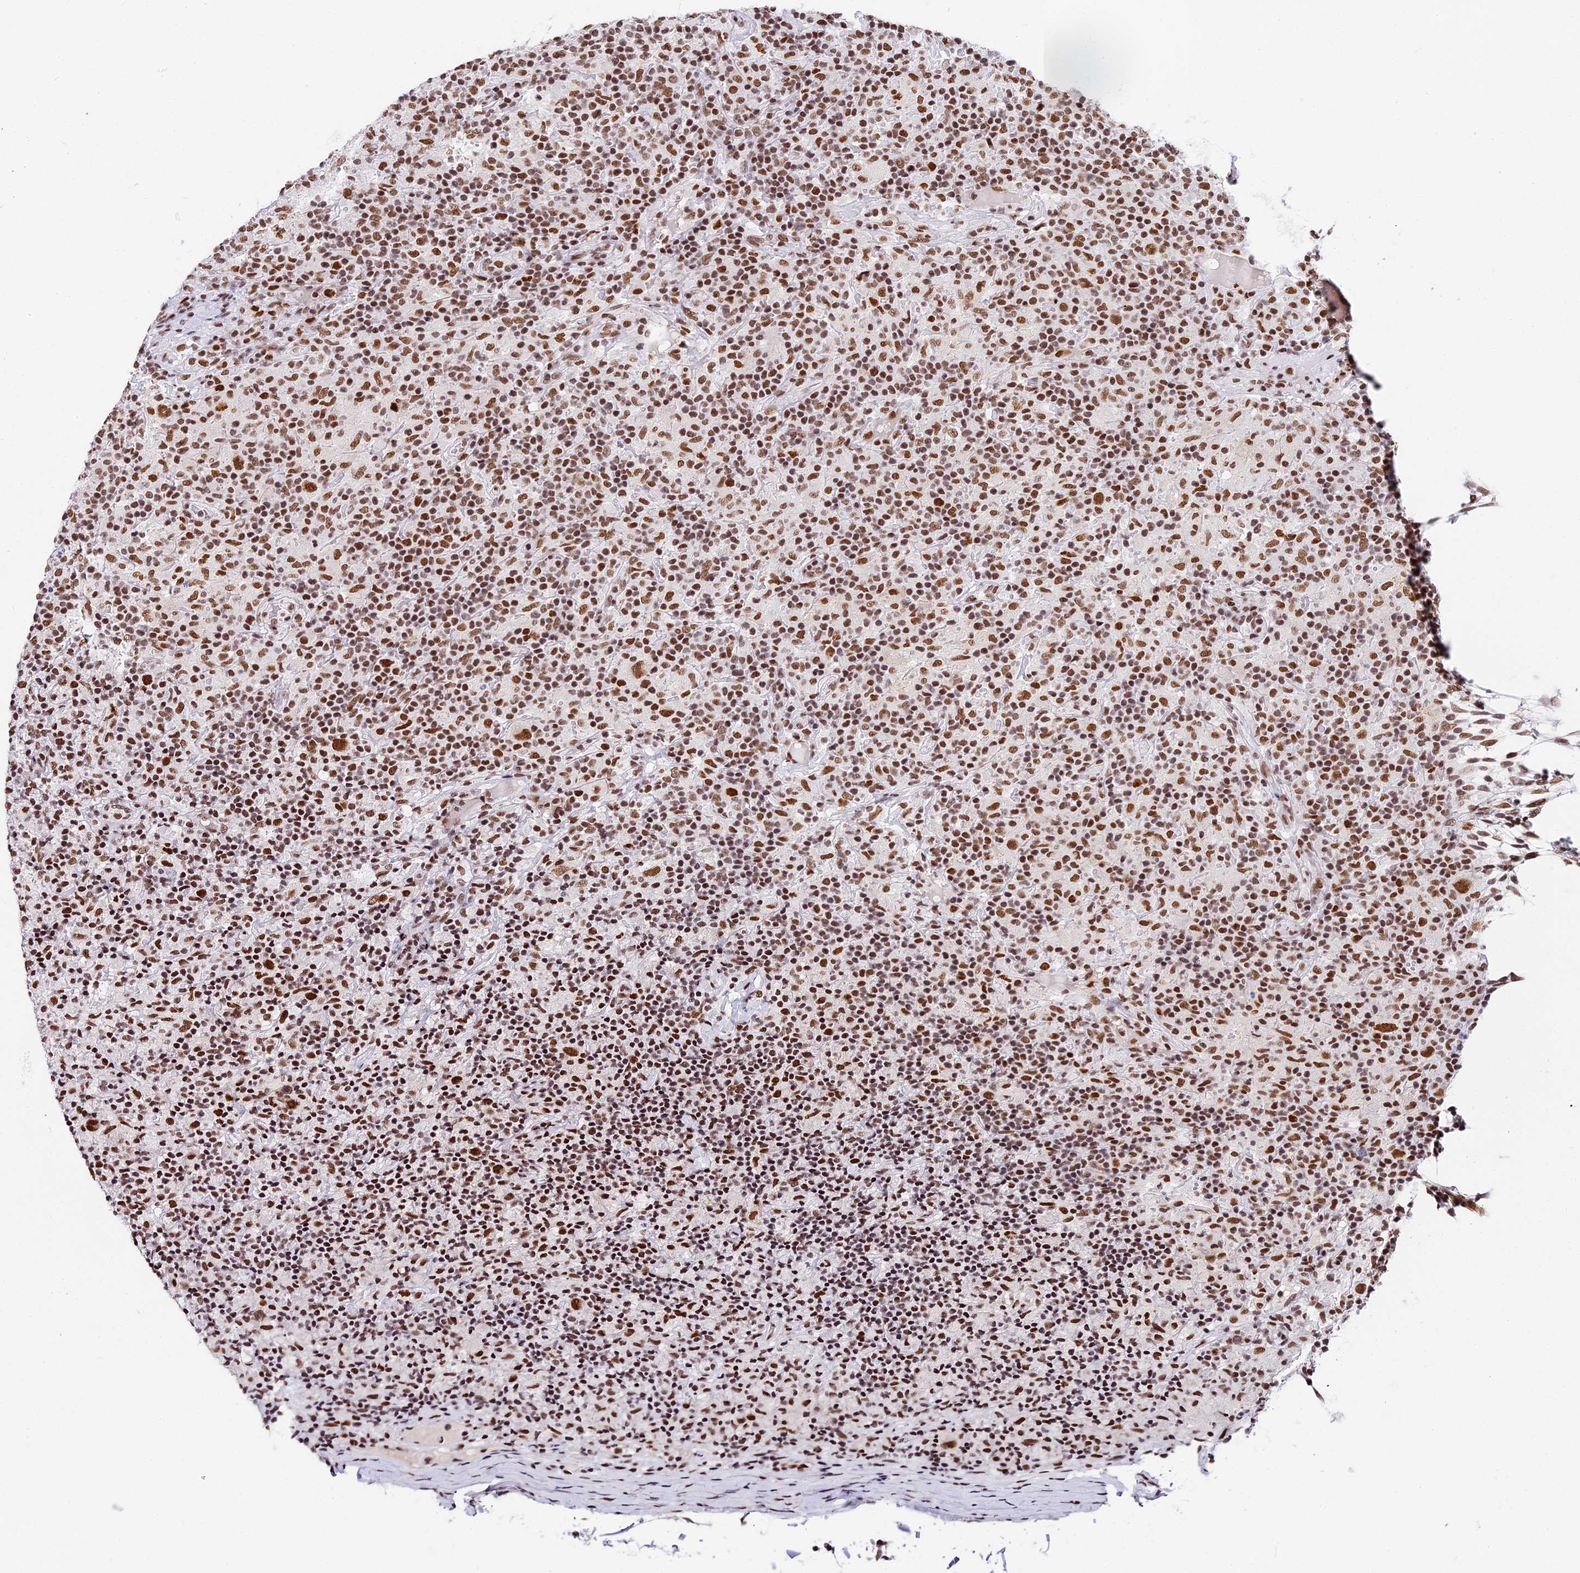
{"staining": {"intensity": "strong", "quantity": ">75%", "location": "nuclear"}, "tissue": "lymphoma", "cell_type": "Tumor cells", "image_type": "cancer", "snomed": [{"axis": "morphology", "description": "Hodgkin's disease, NOS"}, {"axis": "topography", "description": "Lymph node"}], "caption": "This photomicrograph exhibits IHC staining of human Hodgkin's disease, with high strong nuclear staining in about >75% of tumor cells.", "gene": "SBNO1", "patient": {"sex": "male", "age": 70}}